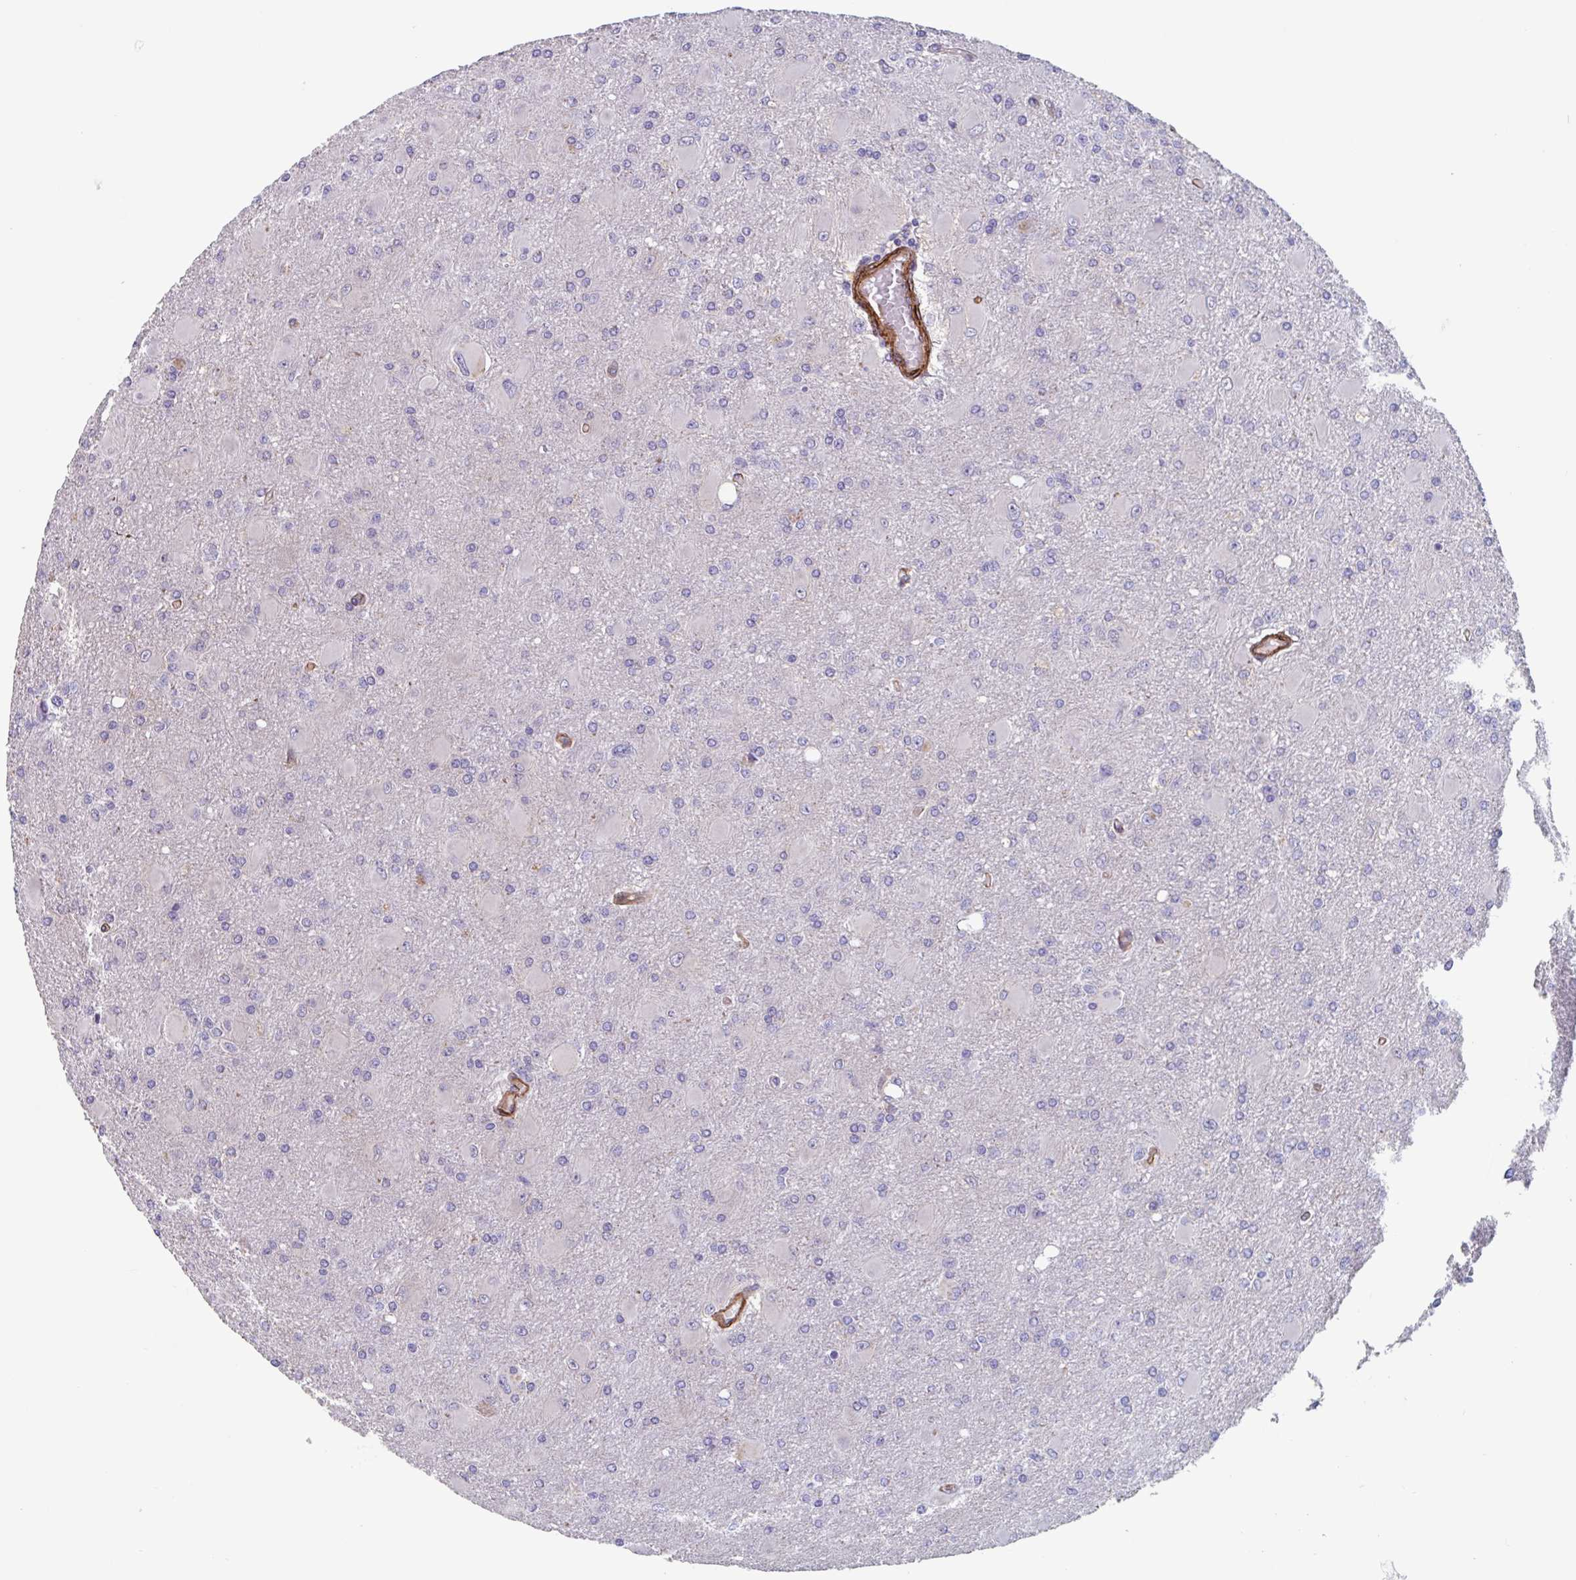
{"staining": {"intensity": "negative", "quantity": "none", "location": "none"}, "tissue": "glioma", "cell_type": "Tumor cells", "image_type": "cancer", "snomed": [{"axis": "morphology", "description": "Glioma, malignant, High grade"}, {"axis": "topography", "description": "Brain"}], "caption": "DAB (3,3'-diaminobenzidine) immunohistochemical staining of human glioma demonstrates no significant expression in tumor cells.", "gene": "CITED4", "patient": {"sex": "male", "age": 67}}